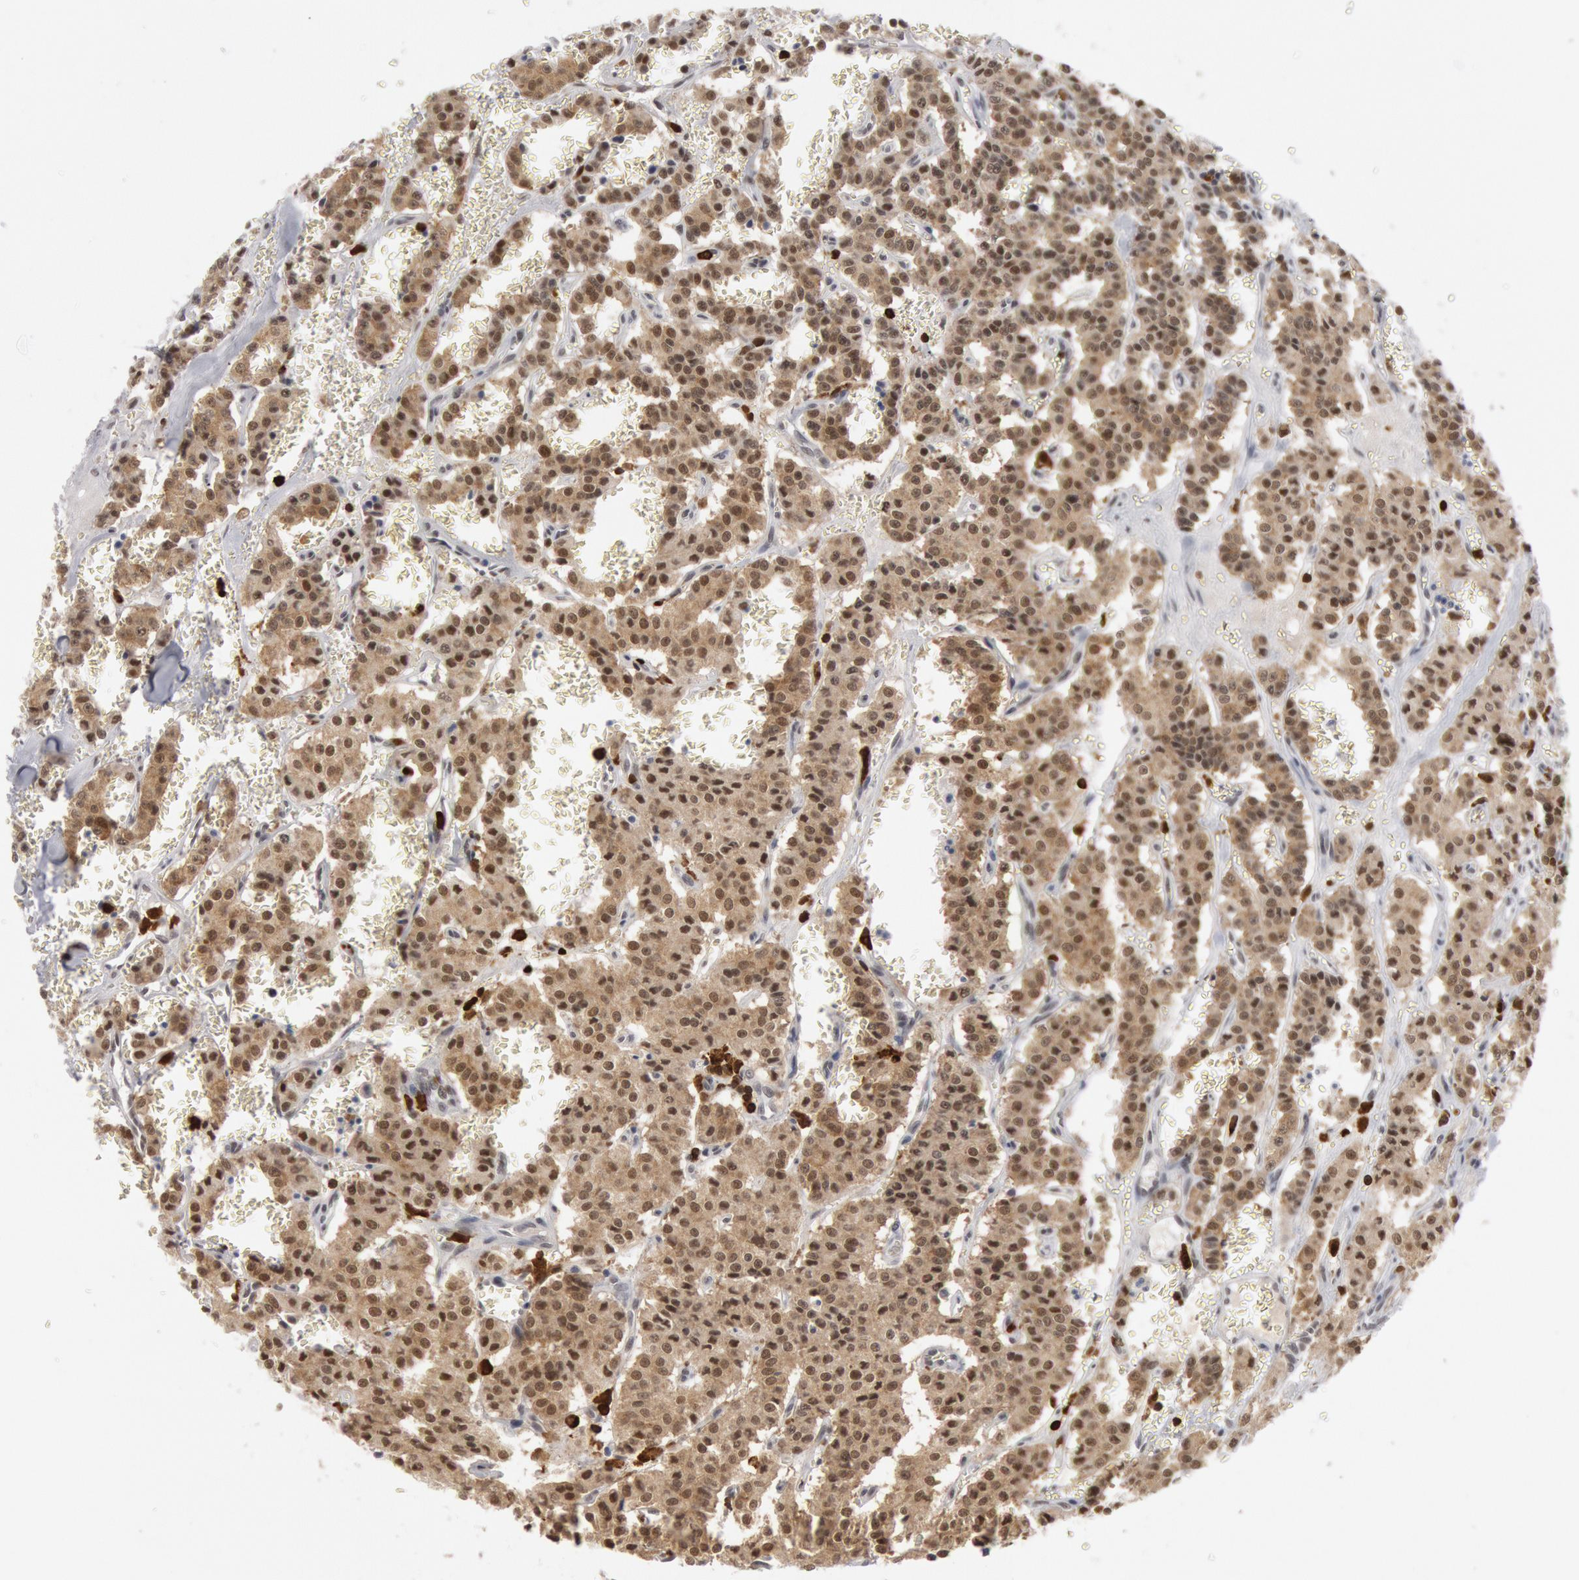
{"staining": {"intensity": "moderate", "quantity": ">75%", "location": "cytoplasmic/membranous,nuclear"}, "tissue": "carcinoid", "cell_type": "Tumor cells", "image_type": "cancer", "snomed": [{"axis": "morphology", "description": "Carcinoid, malignant, NOS"}, {"axis": "topography", "description": "Bronchus"}], "caption": "Malignant carcinoid stained for a protein shows moderate cytoplasmic/membranous and nuclear positivity in tumor cells. The staining is performed using DAB brown chromogen to label protein expression. The nuclei are counter-stained blue using hematoxylin.", "gene": "PTPN6", "patient": {"sex": "male", "age": 55}}